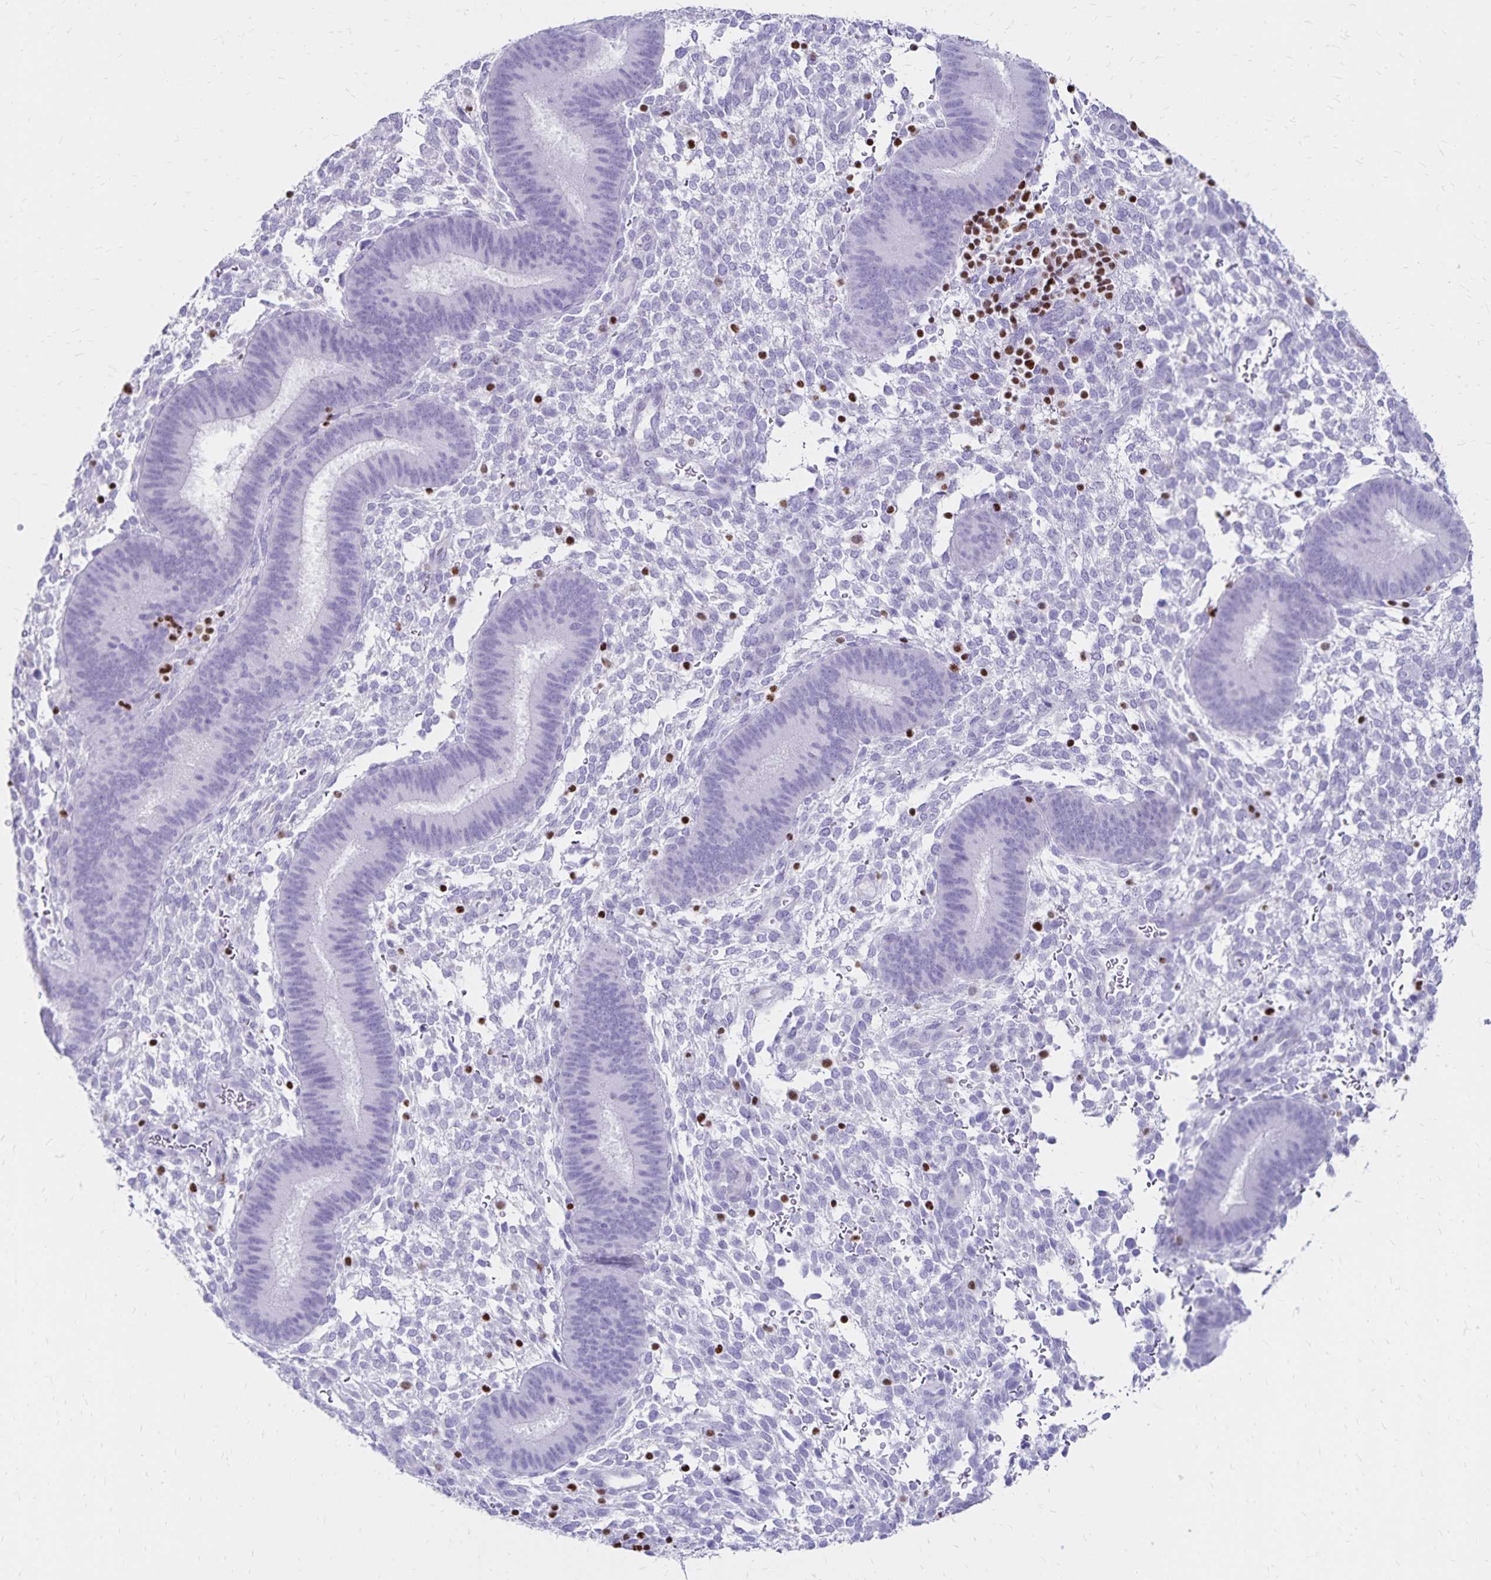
{"staining": {"intensity": "negative", "quantity": "none", "location": "none"}, "tissue": "endometrium", "cell_type": "Cells in endometrial stroma", "image_type": "normal", "snomed": [{"axis": "morphology", "description": "Normal tissue, NOS"}, {"axis": "topography", "description": "Endometrium"}], "caption": "This is an immunohistochemistry (IHC) photomicrograph of unremarkable endometrium. There is no expression in cells in endometrial stroma.", "gene": "IKZF1", "patient": {"sex": "female", "age": 39}}